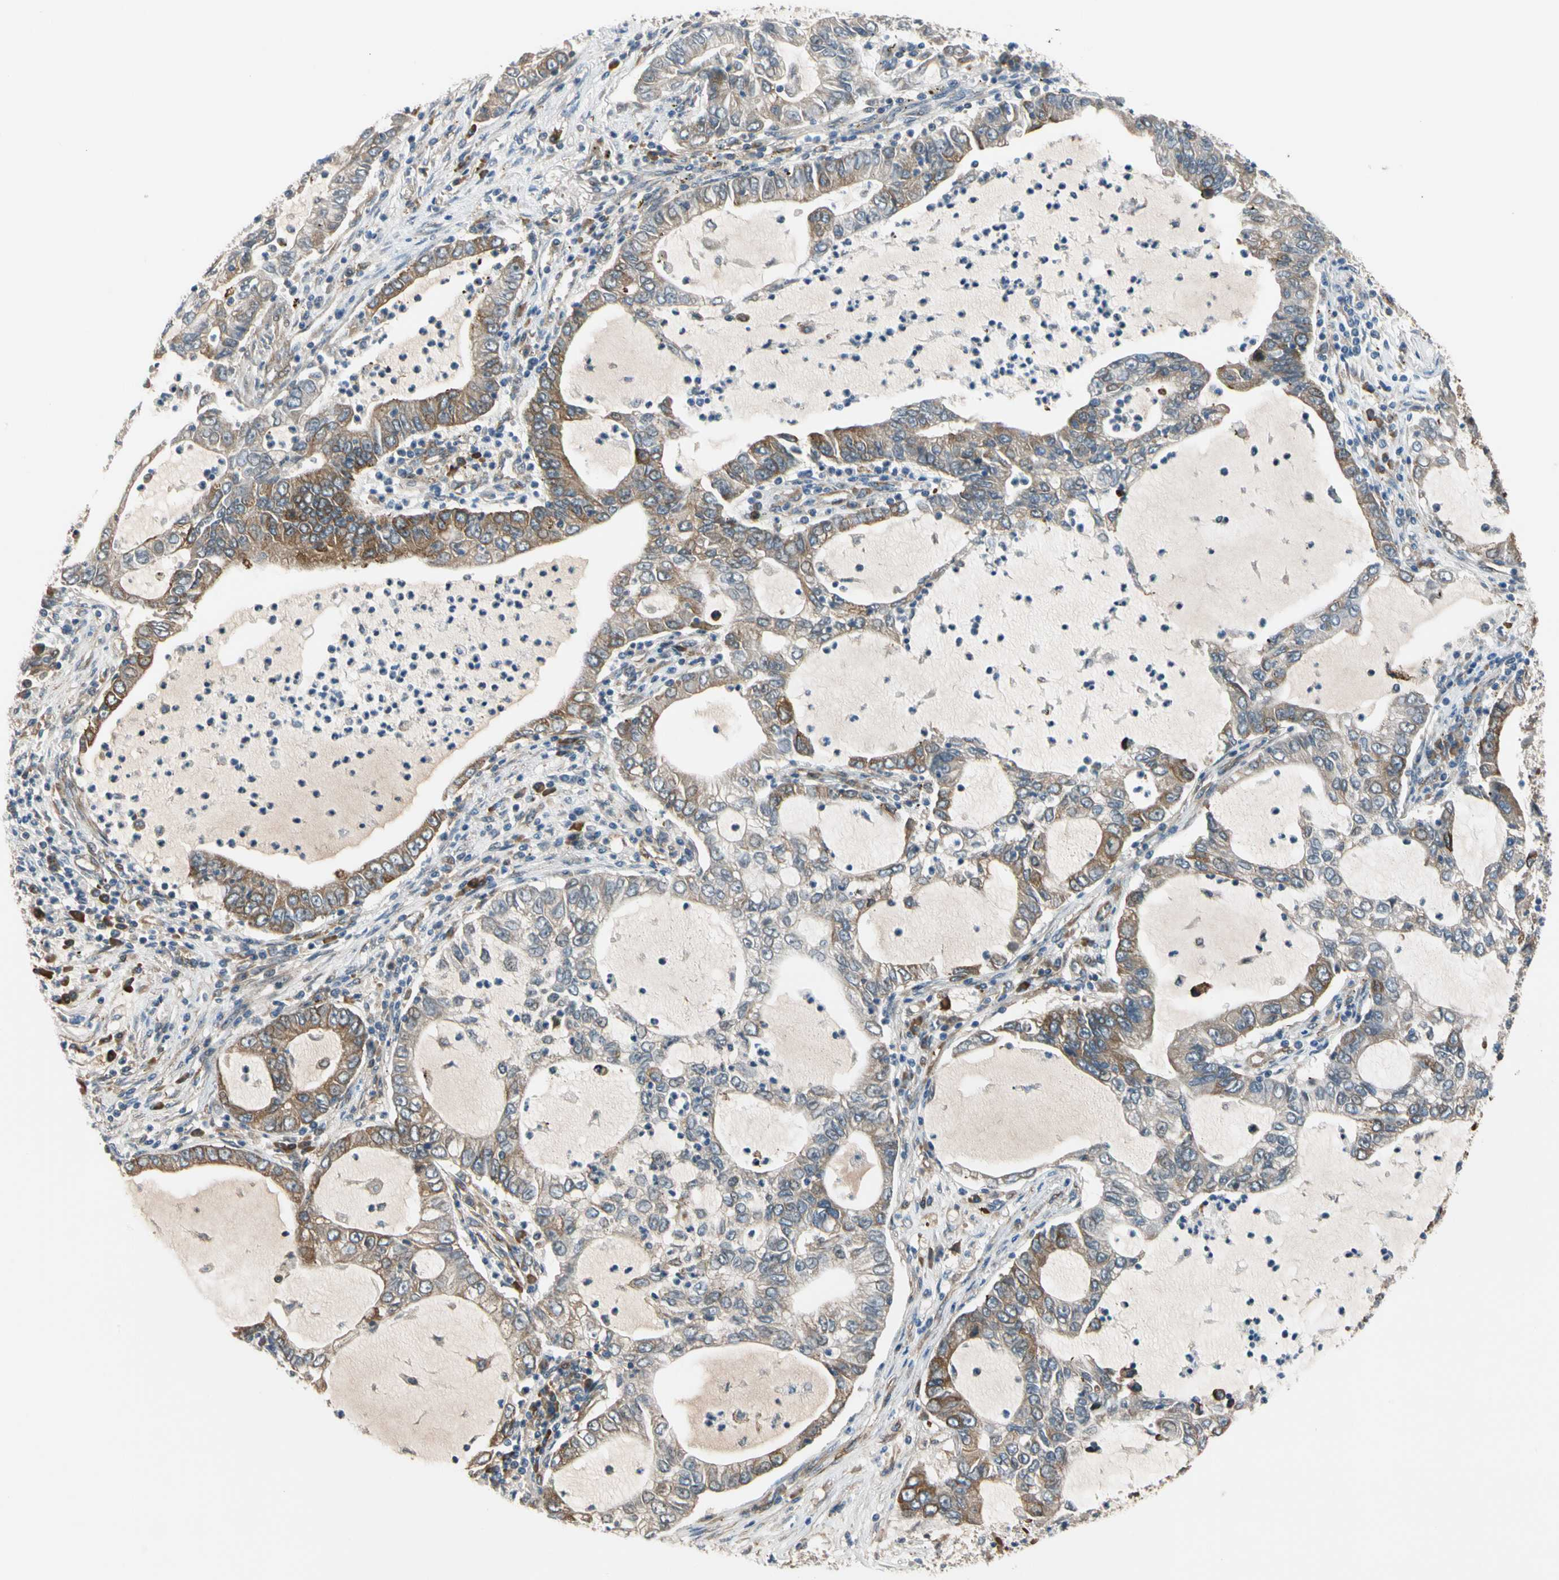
{"staining": {"intensity": "moderate", "quantity": ">75%", "location": "cytoplasmic/membranous"}, "tissue": "lung cancer", "cell_type": "Tumor cells", "image_type": "cancer", "snomed": [{"axis": "morphology", "description": "Adenocarcinoma, NOS"}, {"axis": "topography", "description": "Lung"}], "caption": "Tumor cells demonstrate medium levels of moderate cytoplasmic/membranous staining in approximately >75% of cells in human lung cancer (adenocarcinoma).", "gene": "LIMK2", "patient": {"sex": "female", "age": 51}}